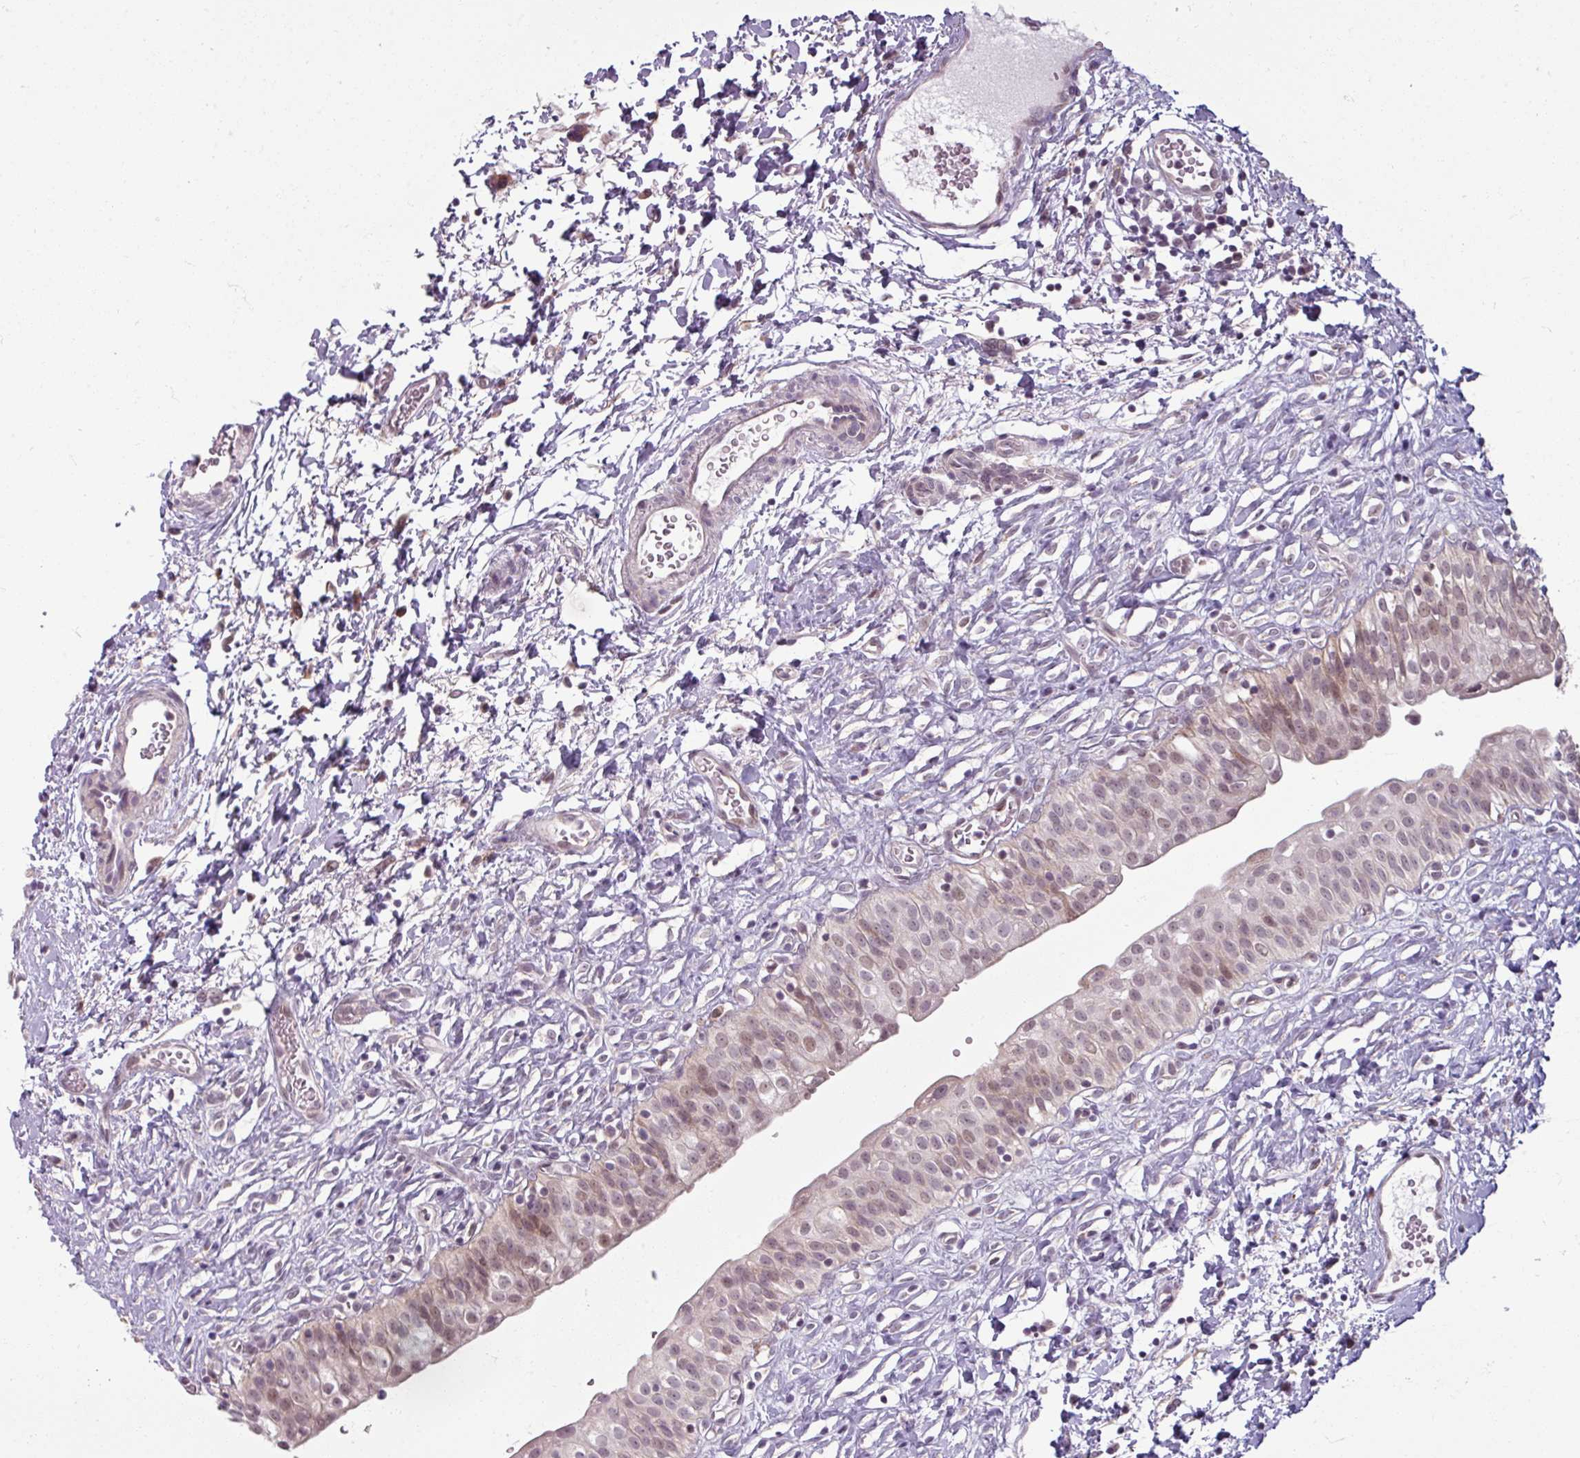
{"staining": {"intensity": "moderate", "quantity": "25%-75%", "location": "cytoplasmic/membranous,nuclear"}, "tissue": "urinary bladder", "cell_type": "Urothelial cells", "image_type": "normal", "snomed": [{"axis": "morphology", "description": "Normal tissue, NOS"}, {"axis": "topography", "description": "Urinary bladder"}], "caption": "Protein expression analysis of benign urinary bladder demonstrates moderate cytoplasmic/membranous,nuclear expression in approximately 25%-75% of urothelial cells.", "gene": "MAGT1", "patient": {"sex": "male", "age": 51}}